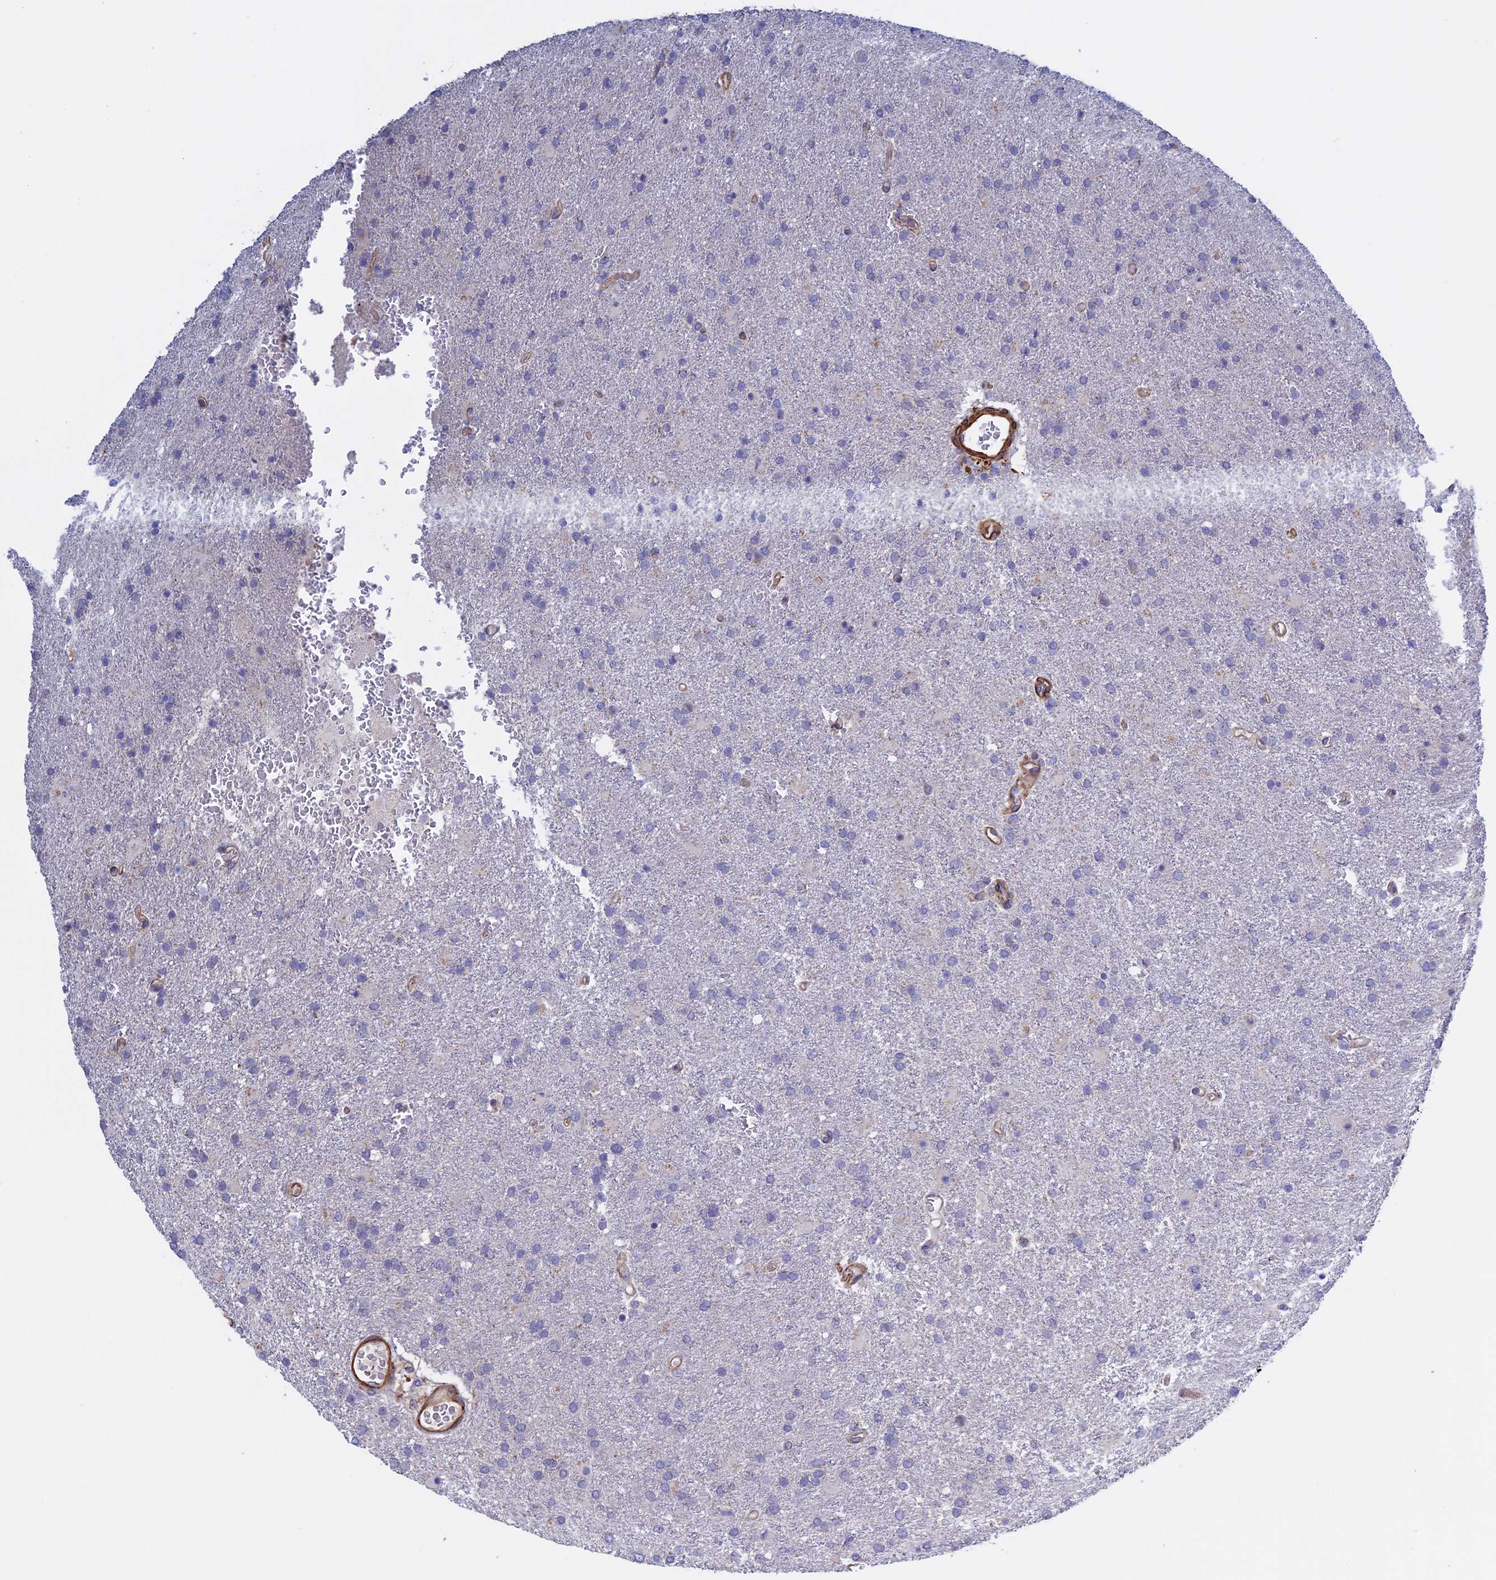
{"staining": {"intensity": "negative", "quantity": "none", "location": "none"}, "tissue": "glioma", "cell_type": "Tumor cells", "image_type": "cancer", "snomed": [{"axis": "morphology", "description": "Glioma, malignant, High grade"}, {"axis": "topography", "description": "Brain"}], "caption": "This is an immunohistochemistry micrograph of human high-grade glioma (malignant). There is no staining in tumor cells.", "gene": "LYPD5", "patient": {"sex": "female", "age": 74}}